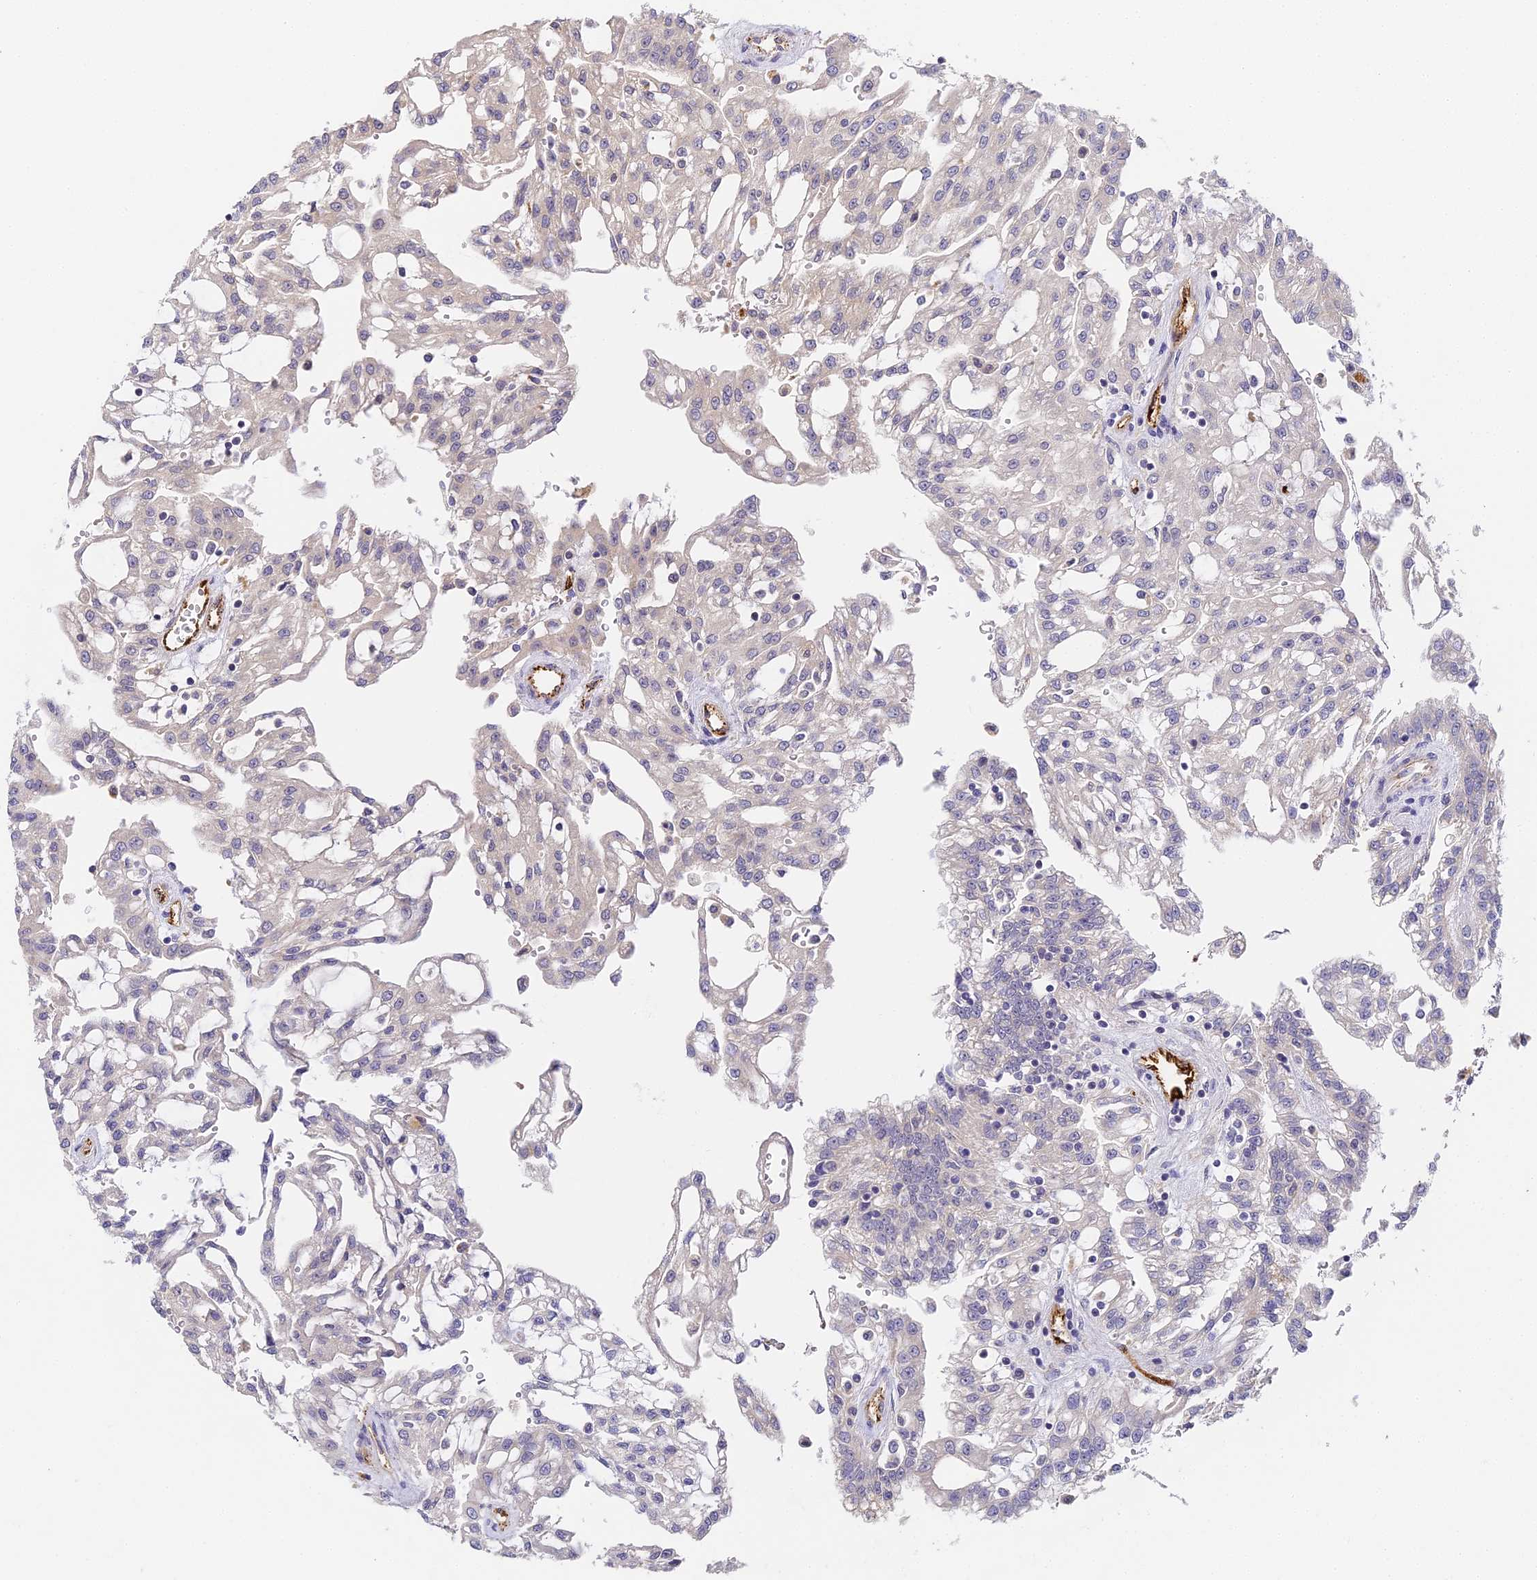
{"staining": {"intensity": "negative", "quantity": "none", "location": "none"}, "tissue": "renal cancer", "cell_type": "Tumor cells", "image_type": "cancer", "snomed": [{"axis": "morphology", "description": "Adenocarcinoma, NOS"}, {"axis": "topography", "description": "Kidney"}], "caption": "The image exhibits no significant positivity in tumor cells of renal cancer.", "gene": "DNAAF10", "patient": {"sex": "male", "age": 63}}